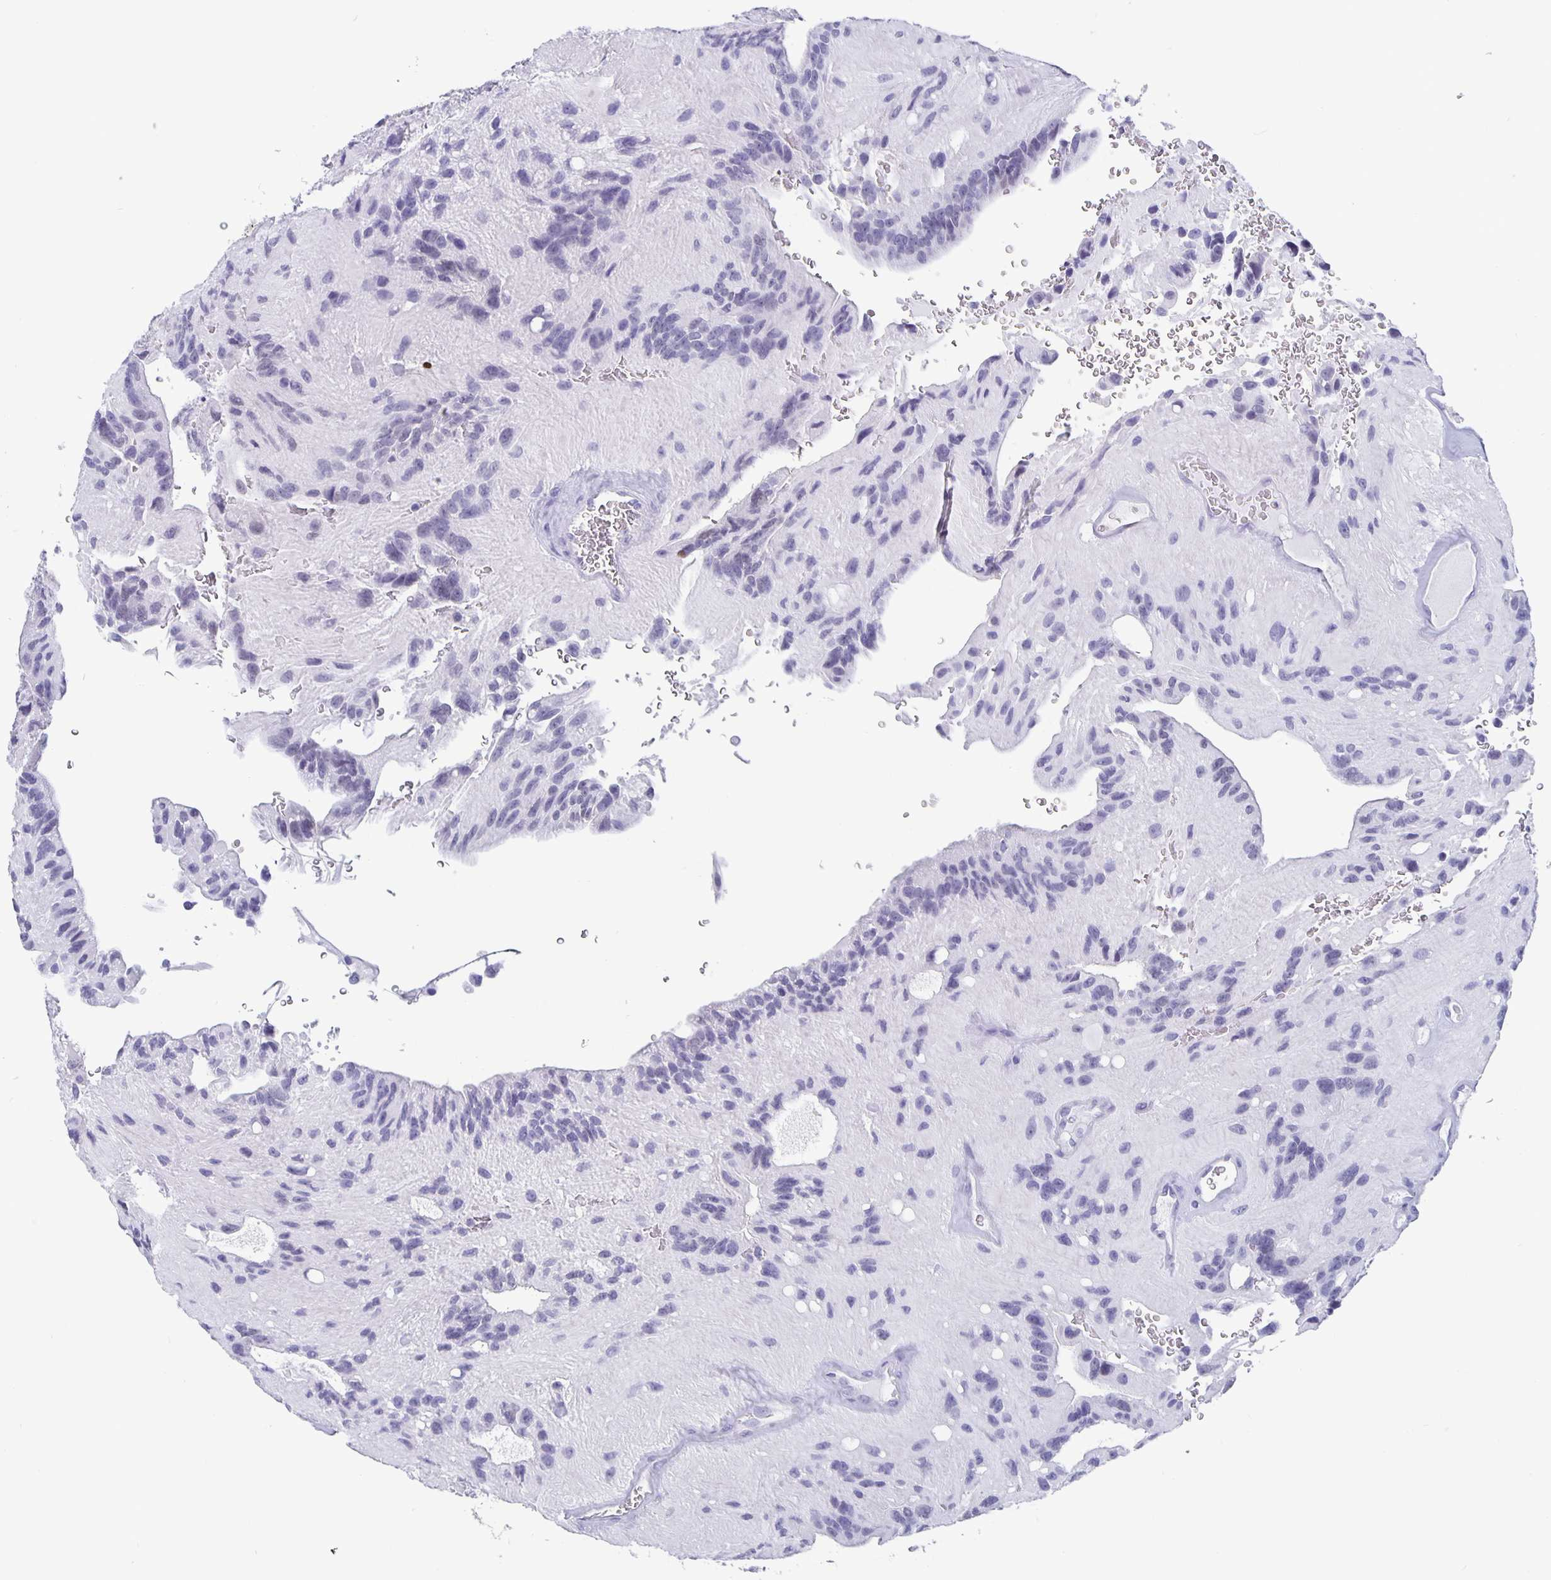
{"staining": {"intensity": "negative", "quantity": "none", "location": "none"}, "tissue": "glioma", "cell_type": "Tumor cells", "image_type": "cancer", "snomed": [{"axis": "morphology", "description": "Glioma, malignant, Low grade"}, {"axis": "topography", "description": "Brain"}], "caption": "Immunohistochemistry image of neoplastic tissue: malignant low-grade glioma stained with DAB (3,3'-diaminobenzidine) shows no significant protein positivity in tumor cells. The staining is performed using DAB brown chromogen with nuclei counter-stained in using hematoxylin.", "gene": "SATB2", "patient": {"sex": "male", "age": 31}}